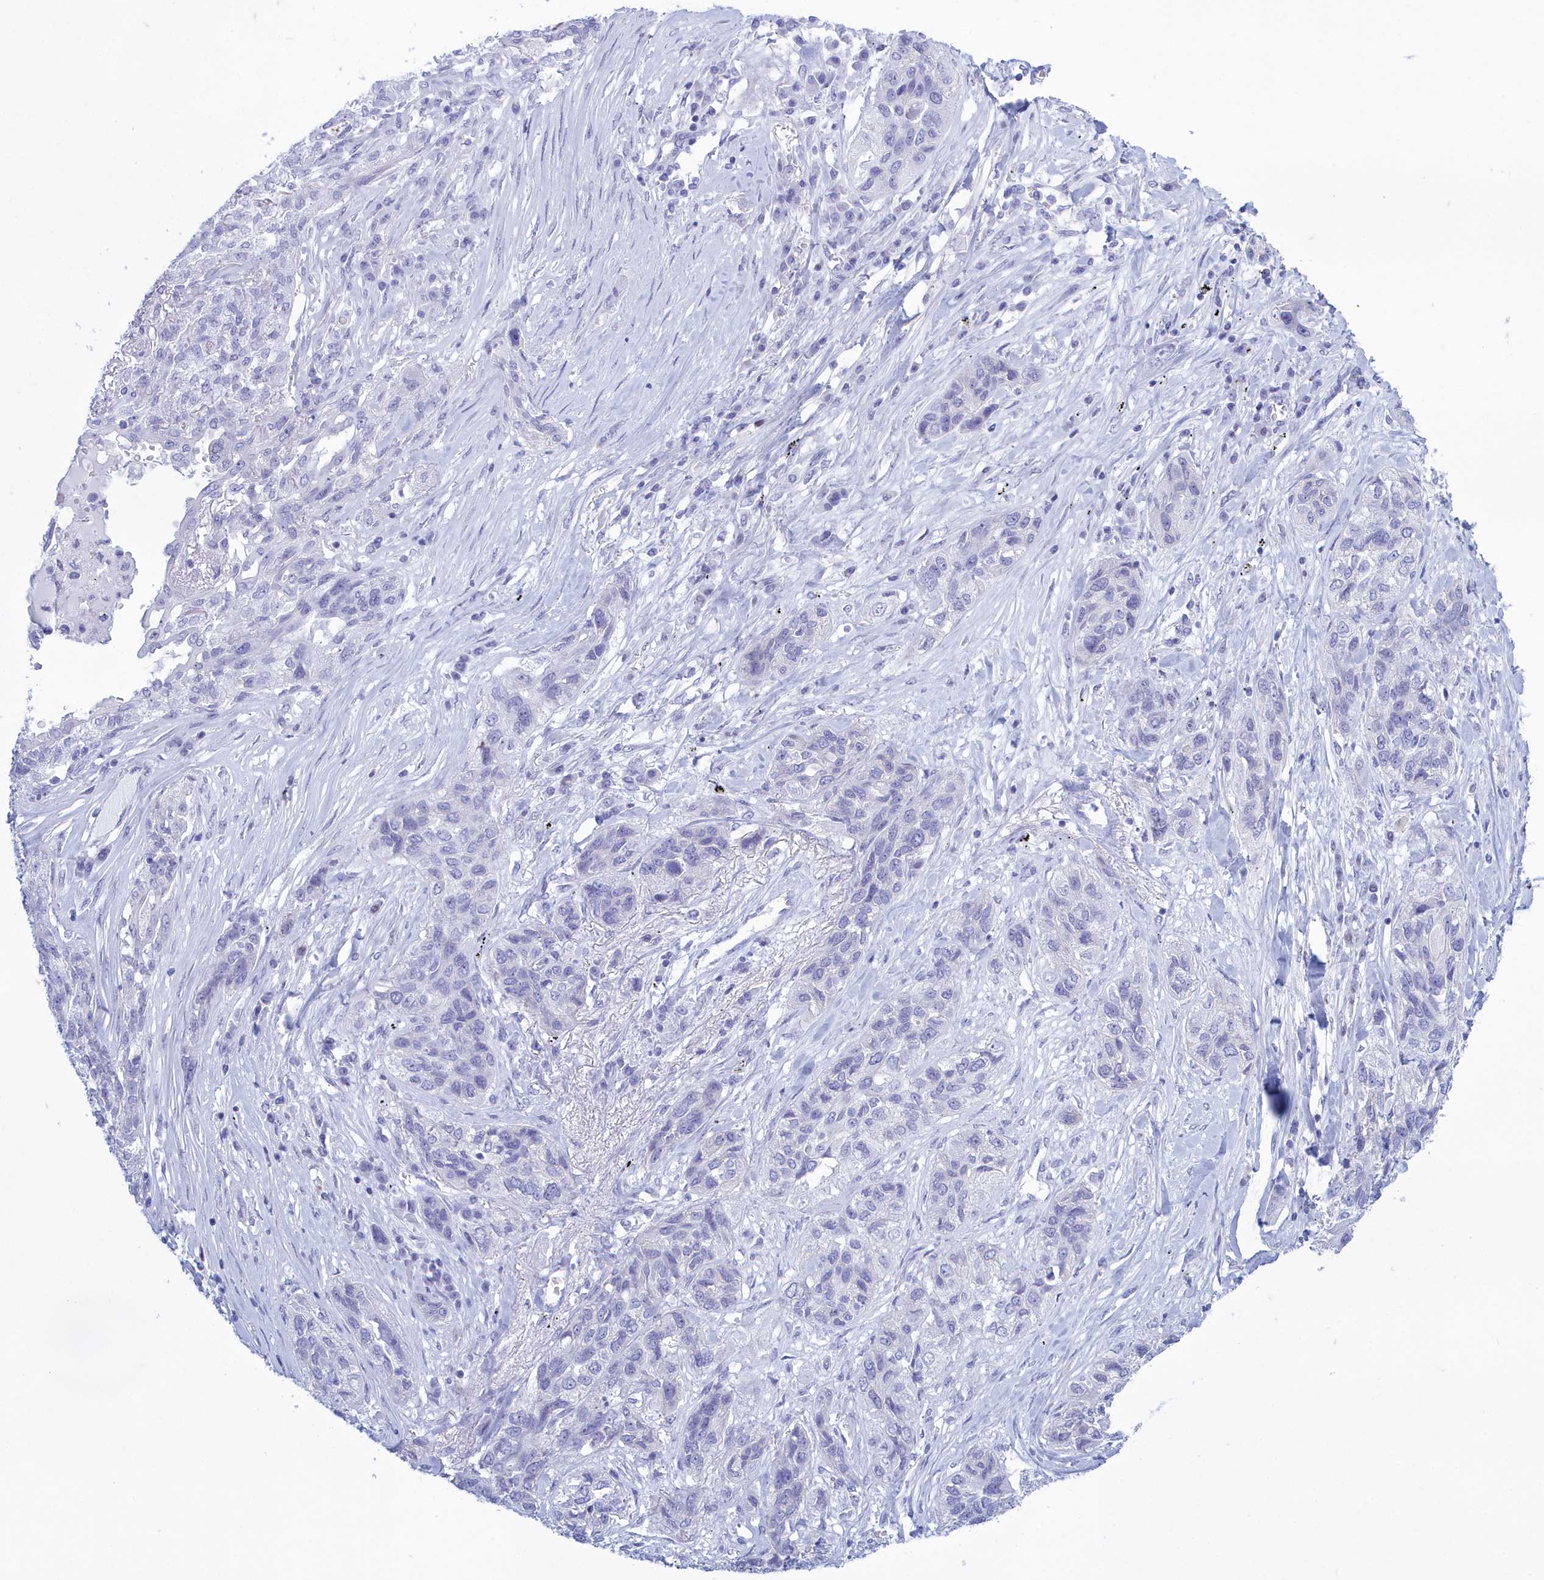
{"staining": {"intensity": "negative", "quantity": "none", "location": "none"}, "tissue": "lung cancer", "cell_type": "Tumor cells", "image_type": "cancer", "snomed": [{"axis": "morphology", "description": "Squamous cell carcinoma, NOS"}, {"axis": "topography", "description": "Lung"}], "caption": "IHC of human lung cancer (squamous cell carcinoma) demonstrates no positivity in tumor cells.", "gene": "TMEM97", "patient": {"sex": "female", "age": 70}}